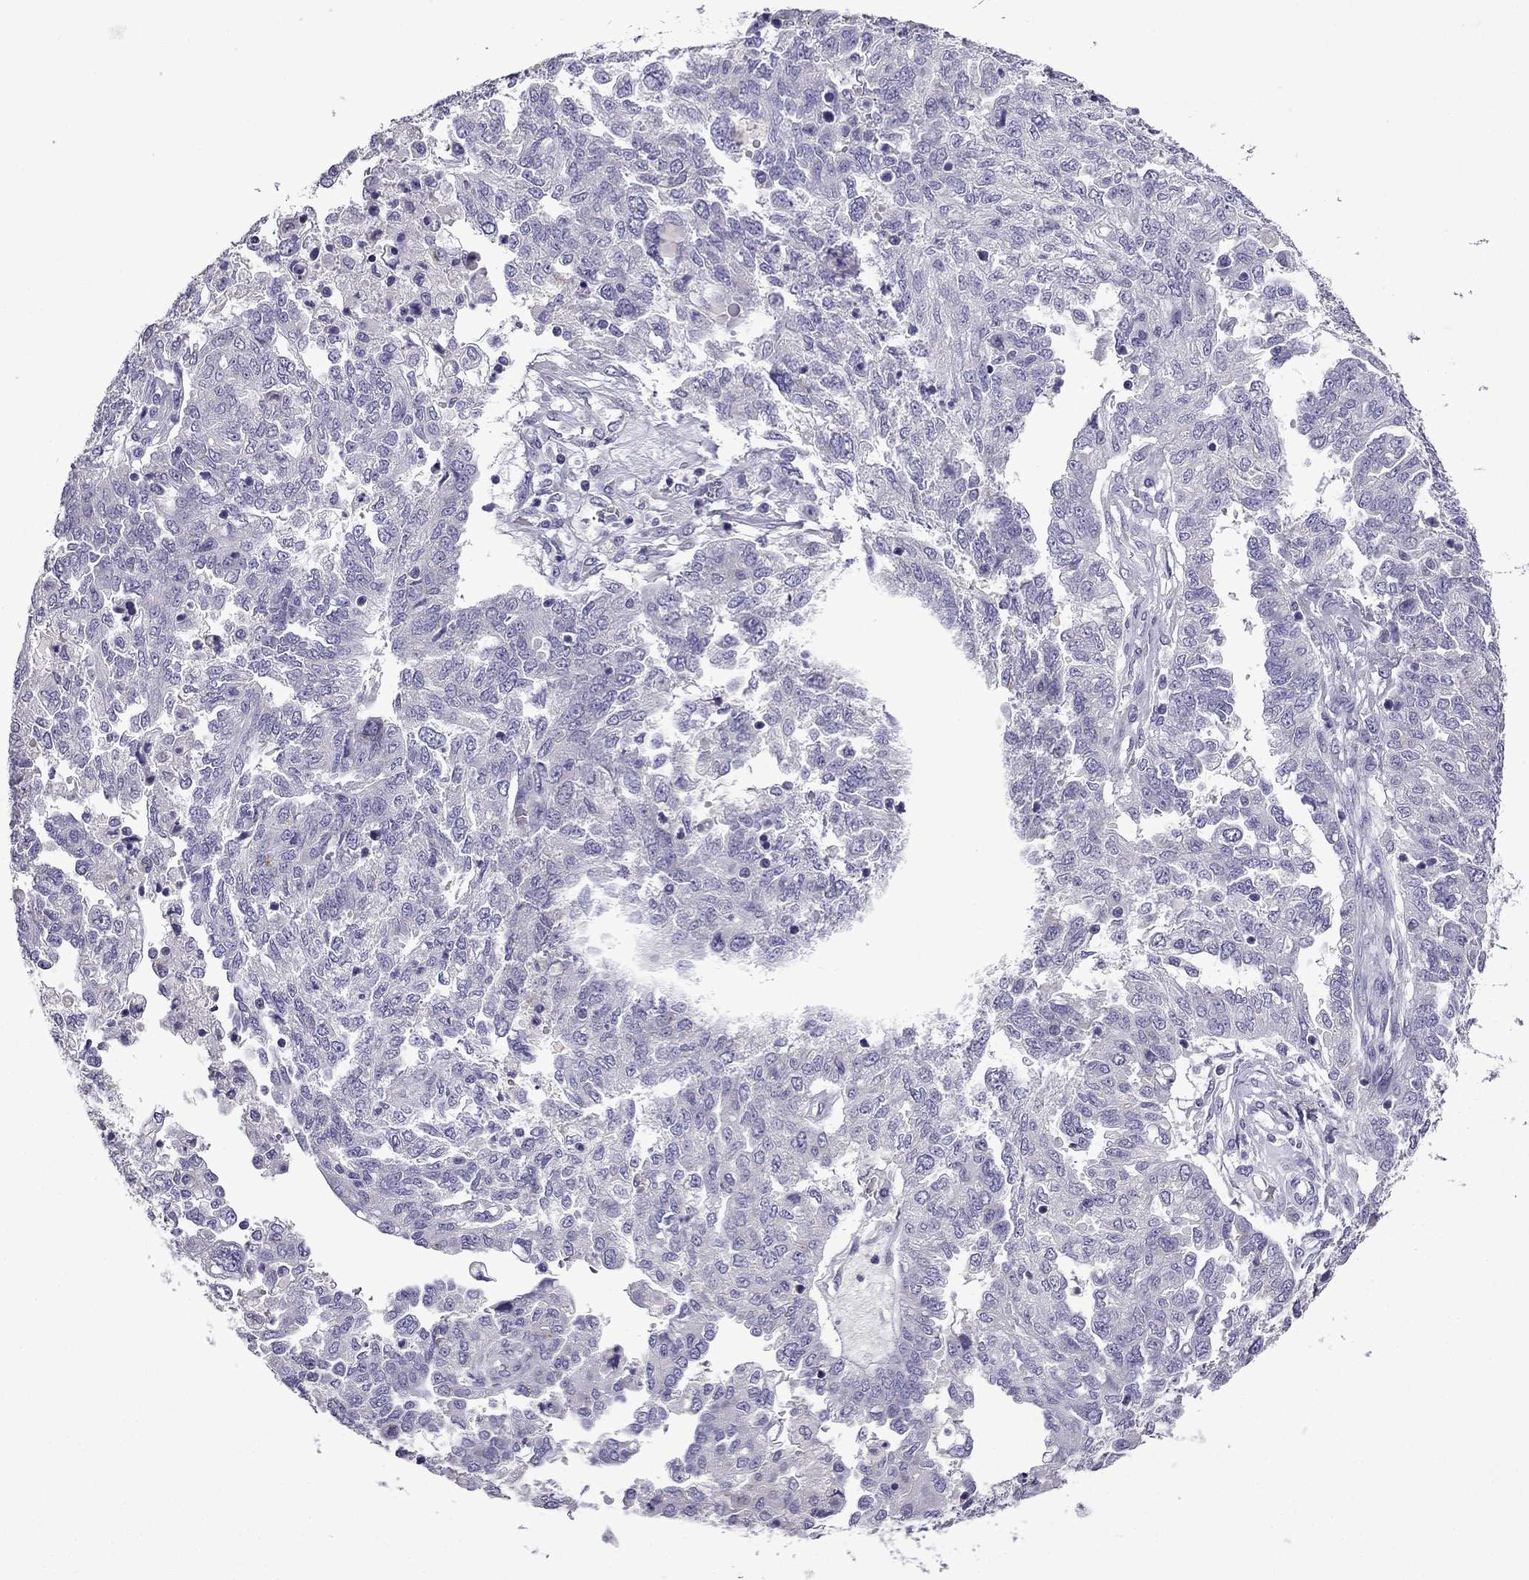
{"staining": {"intensity": "negative", "quantity": "none", "location": "none"}, "tissue": "ovarian cancer", "cell_type": "Tumor cells", "image_type": "cancer", "snomed": [{"axis": "morphology", "description": "Cystadenocarcinoma, serous, NOS"}, {"axis": "topography", "description": "Ovary"}], "caption": "The immunohistochemistry (IHC) histopathology image has no significant positivity in tumor cells of ovarian cancer (serous cystadenocarcinoma) tissue.", "gene": "TTN", "patient": {"sex": "female", "age": 67}}